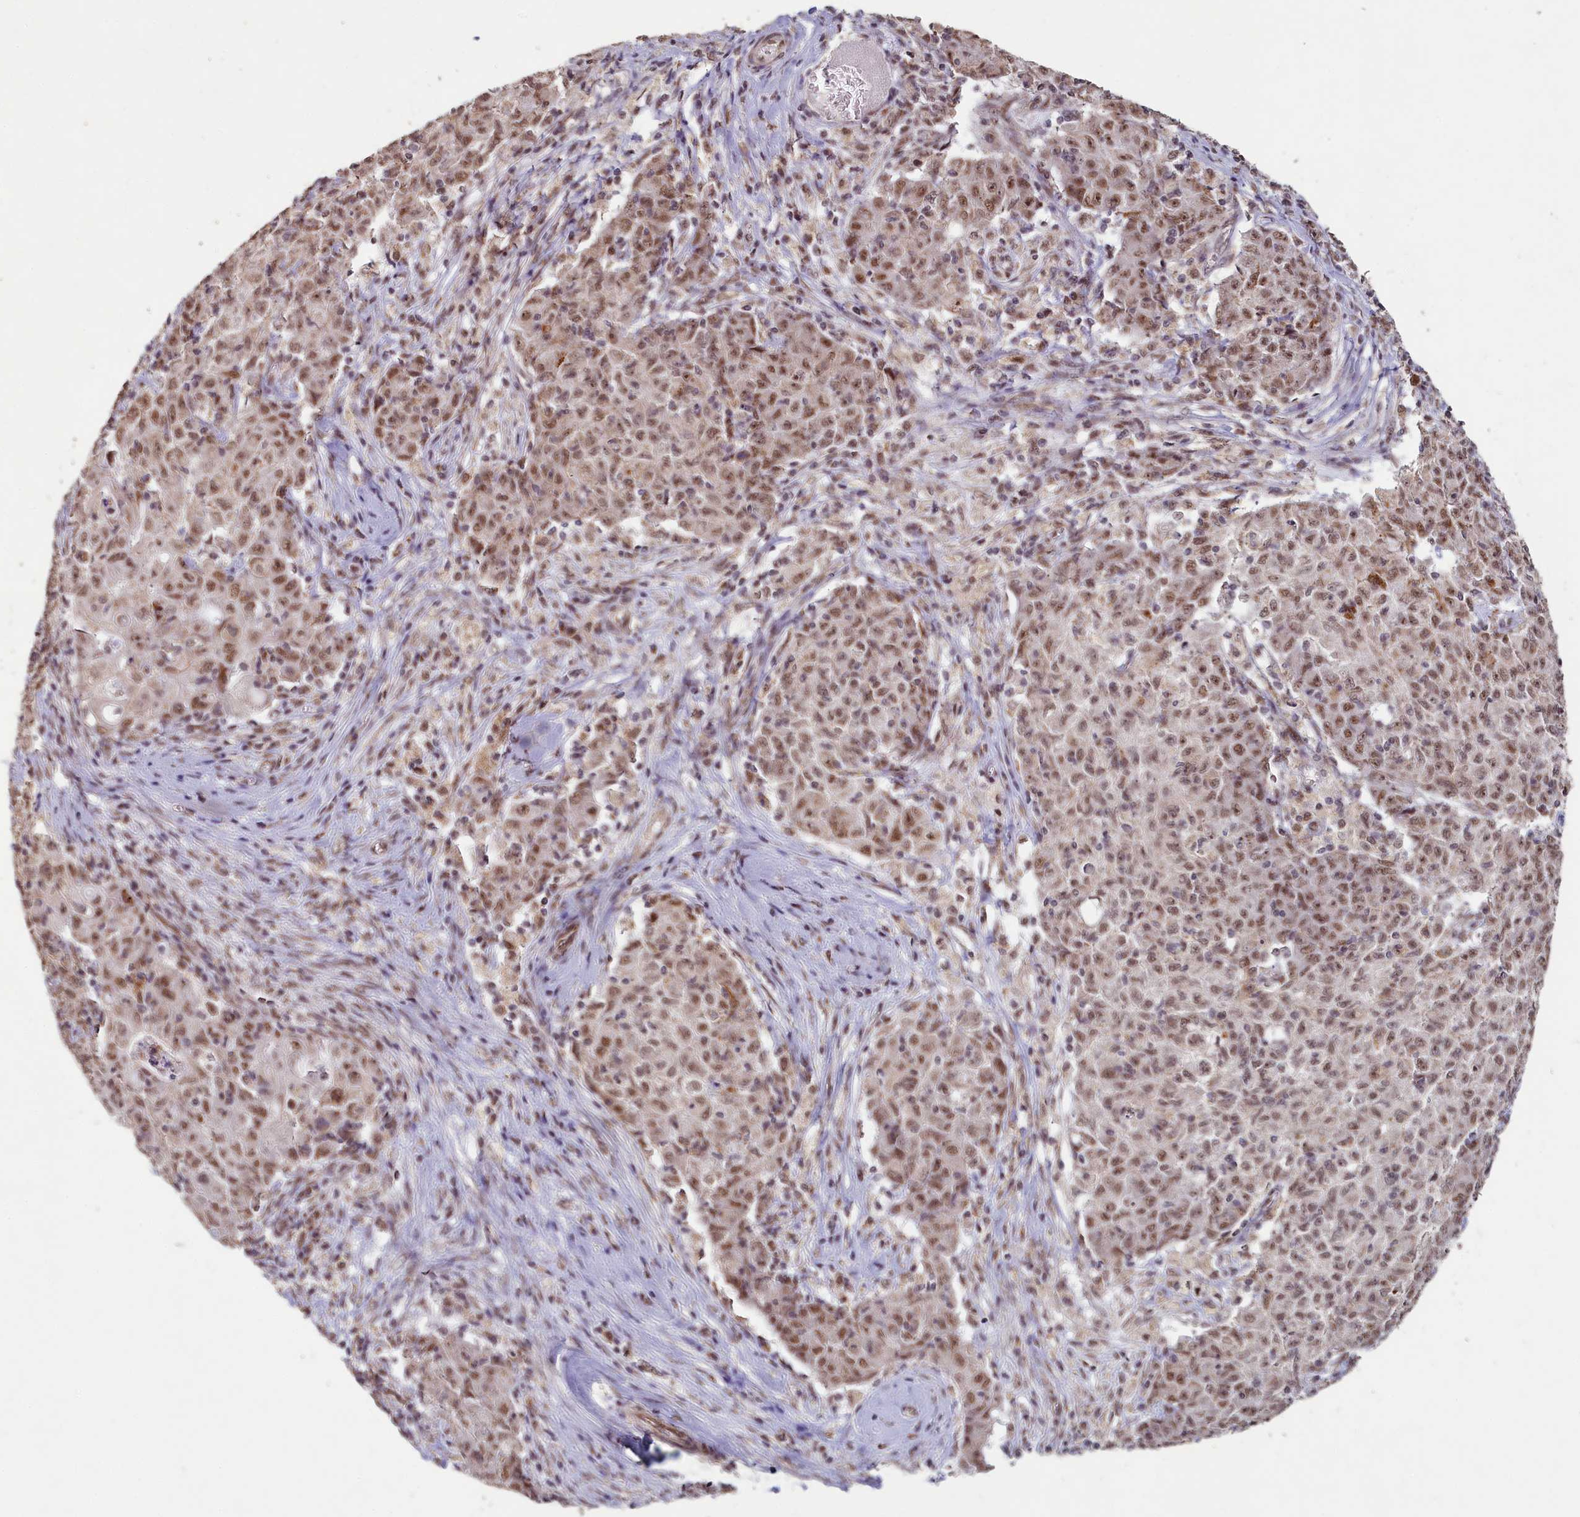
{"staining": {"intensity": "moderate", "quantity": ">75%", "location": "nuclear"}, "tissue": "ovarian cancer", "cell_type": "Tumor cells", "image_type": "cancer", "snomed": [{"axis": "morphology", "description": "Carcinoma, endometroid"}, {"axis": "topography", "description": "Ovary"}], "caption": "Human ovarian cancer (endometroid carcinoma) stained with a brown dye shows moderate nuclear positive staining in about >75% of tumor cells.", "gene": "PDE6D", "patient": {"sex": "female", "age": 42}}